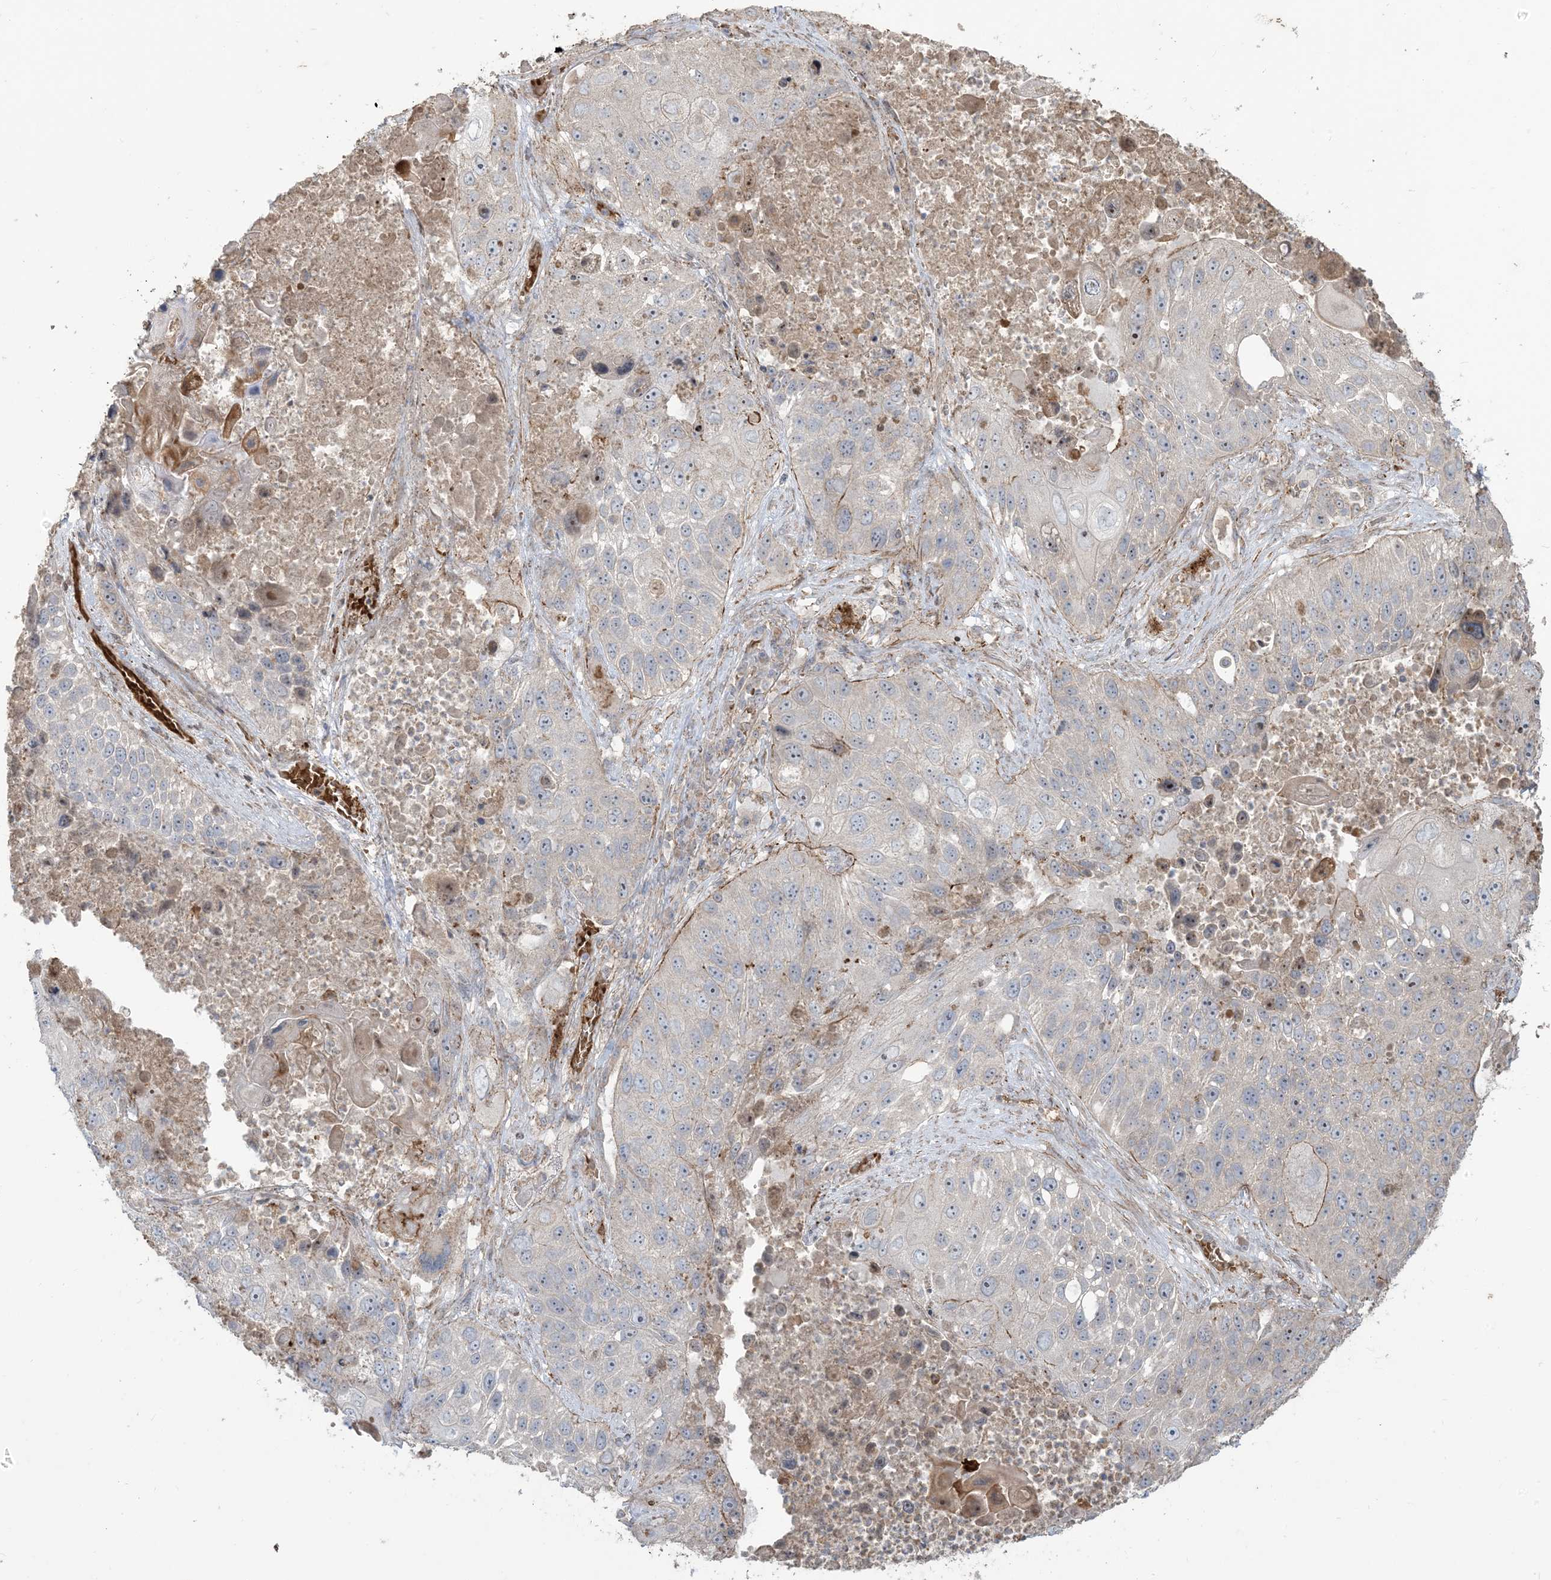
{"staining": {"intensity": "weak", "quantity": "<25%", "location": "cytoplasmic/membranous"}, "tissue": "lung cancer", "cell_type": "Tumor cells", "image_type": "cancer", "snomed": [{"axis": "morphology", "description": "Squamous cell carcinoma, NOS"}, {"axis": "topography", "description": "Lung"}], "caption": "Photomicrograph shows no significant protein staining in tumor cells of lung squamous cell carcinoma.", "gene": "KLHL18", "patient": {"sex": "male", "age": 61}}